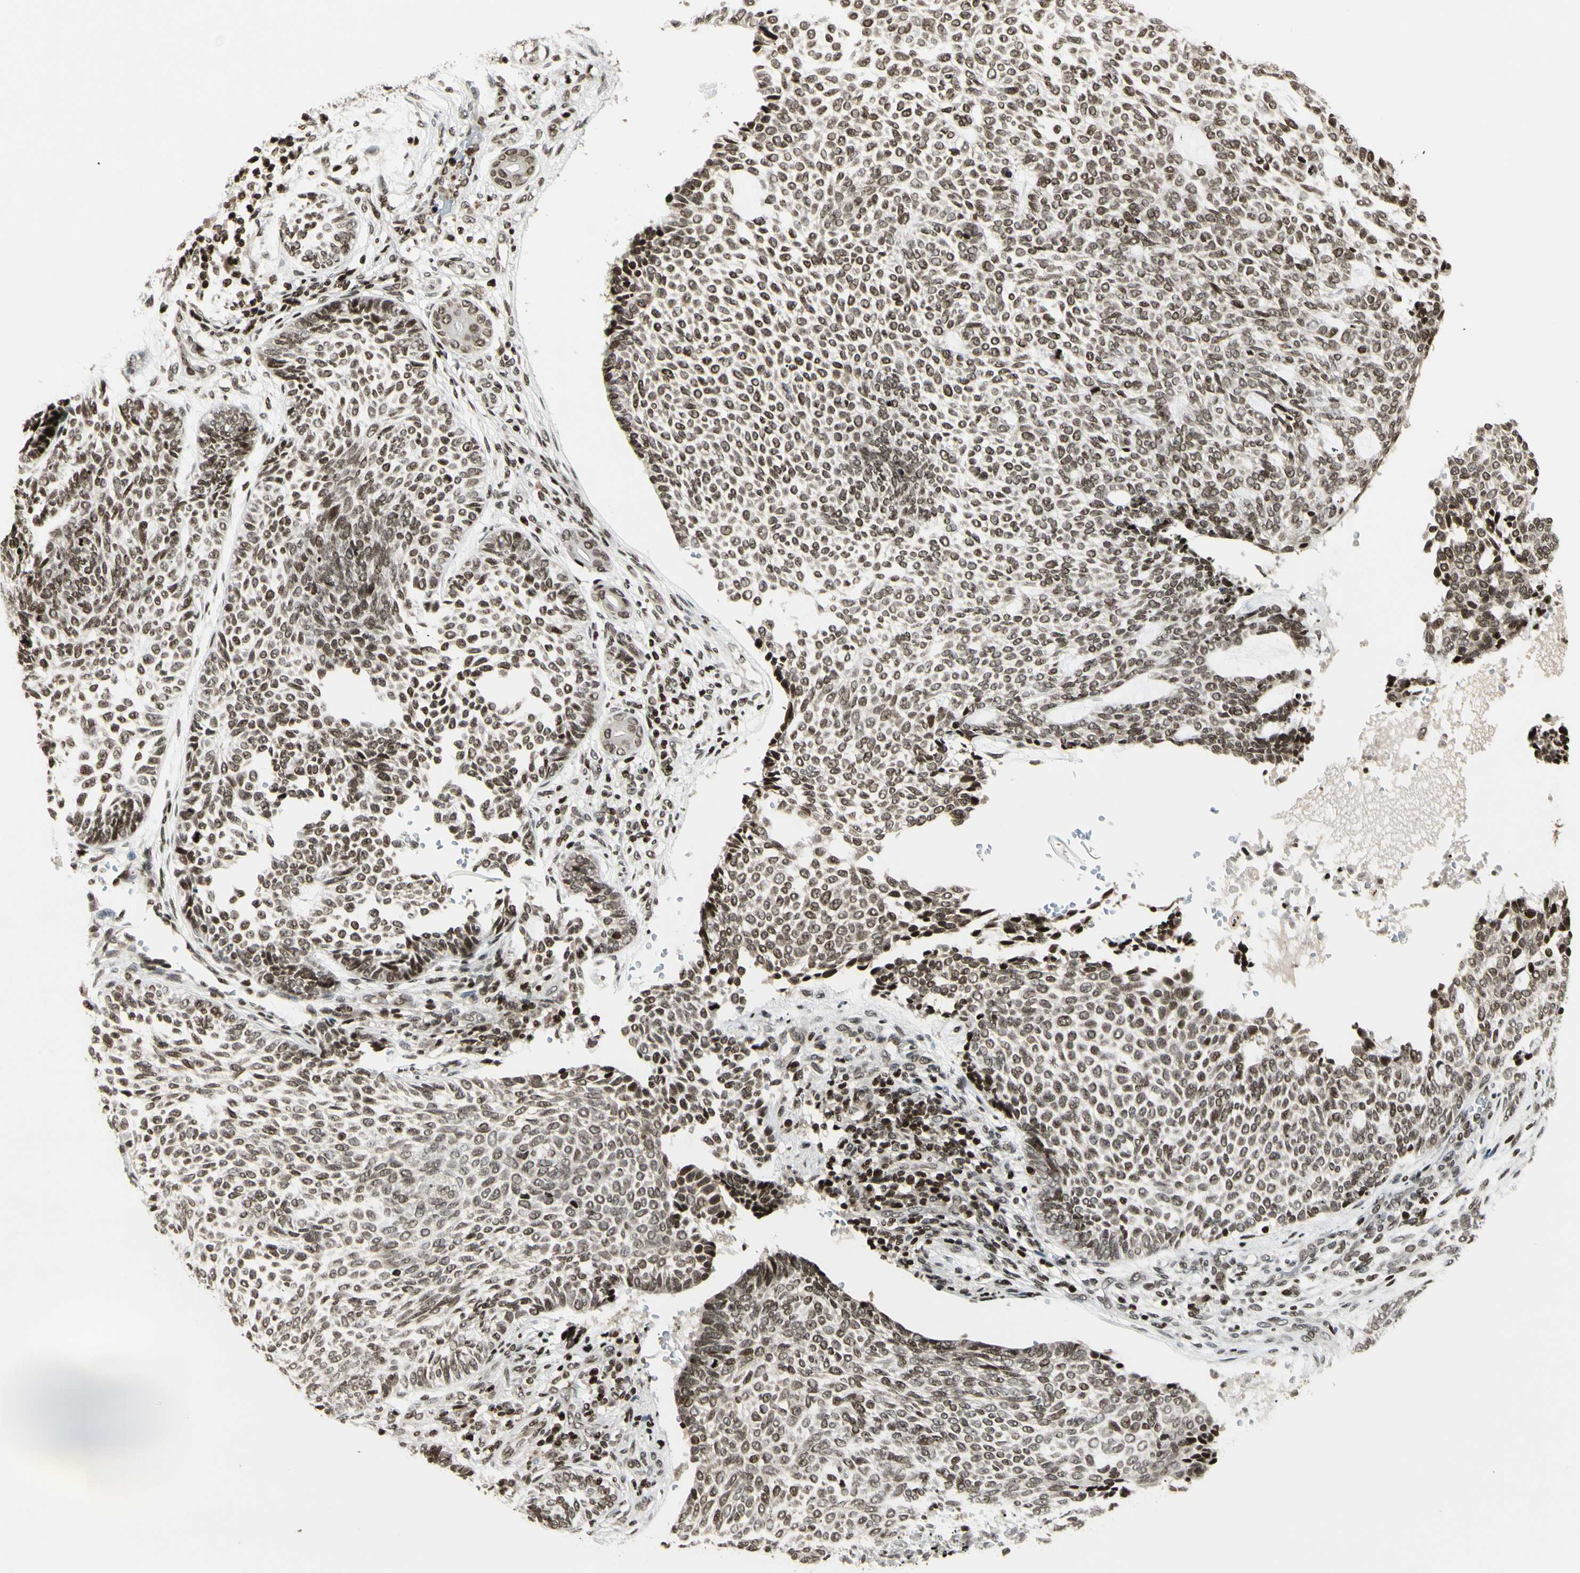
{"staining": {"intensity": "weak", "quantity": ">75%", "location": "nuclear"}, "tissue": "skin cancer", "cell_type": "Tumor cells", "image_type": "cancer", "snomed": [{"axis": "morphology", "description": "Basal cell carcinoma"}, {"axis": "topography", "description": "Skin"}], "caption": "Protein expression analysis of skin basal cell carcinoma exhibits weak nuclear positivity in approximately >75% of tumor cells.", "gene": "TSHZ3", "patient": {"sex": "male", "age": 87}}